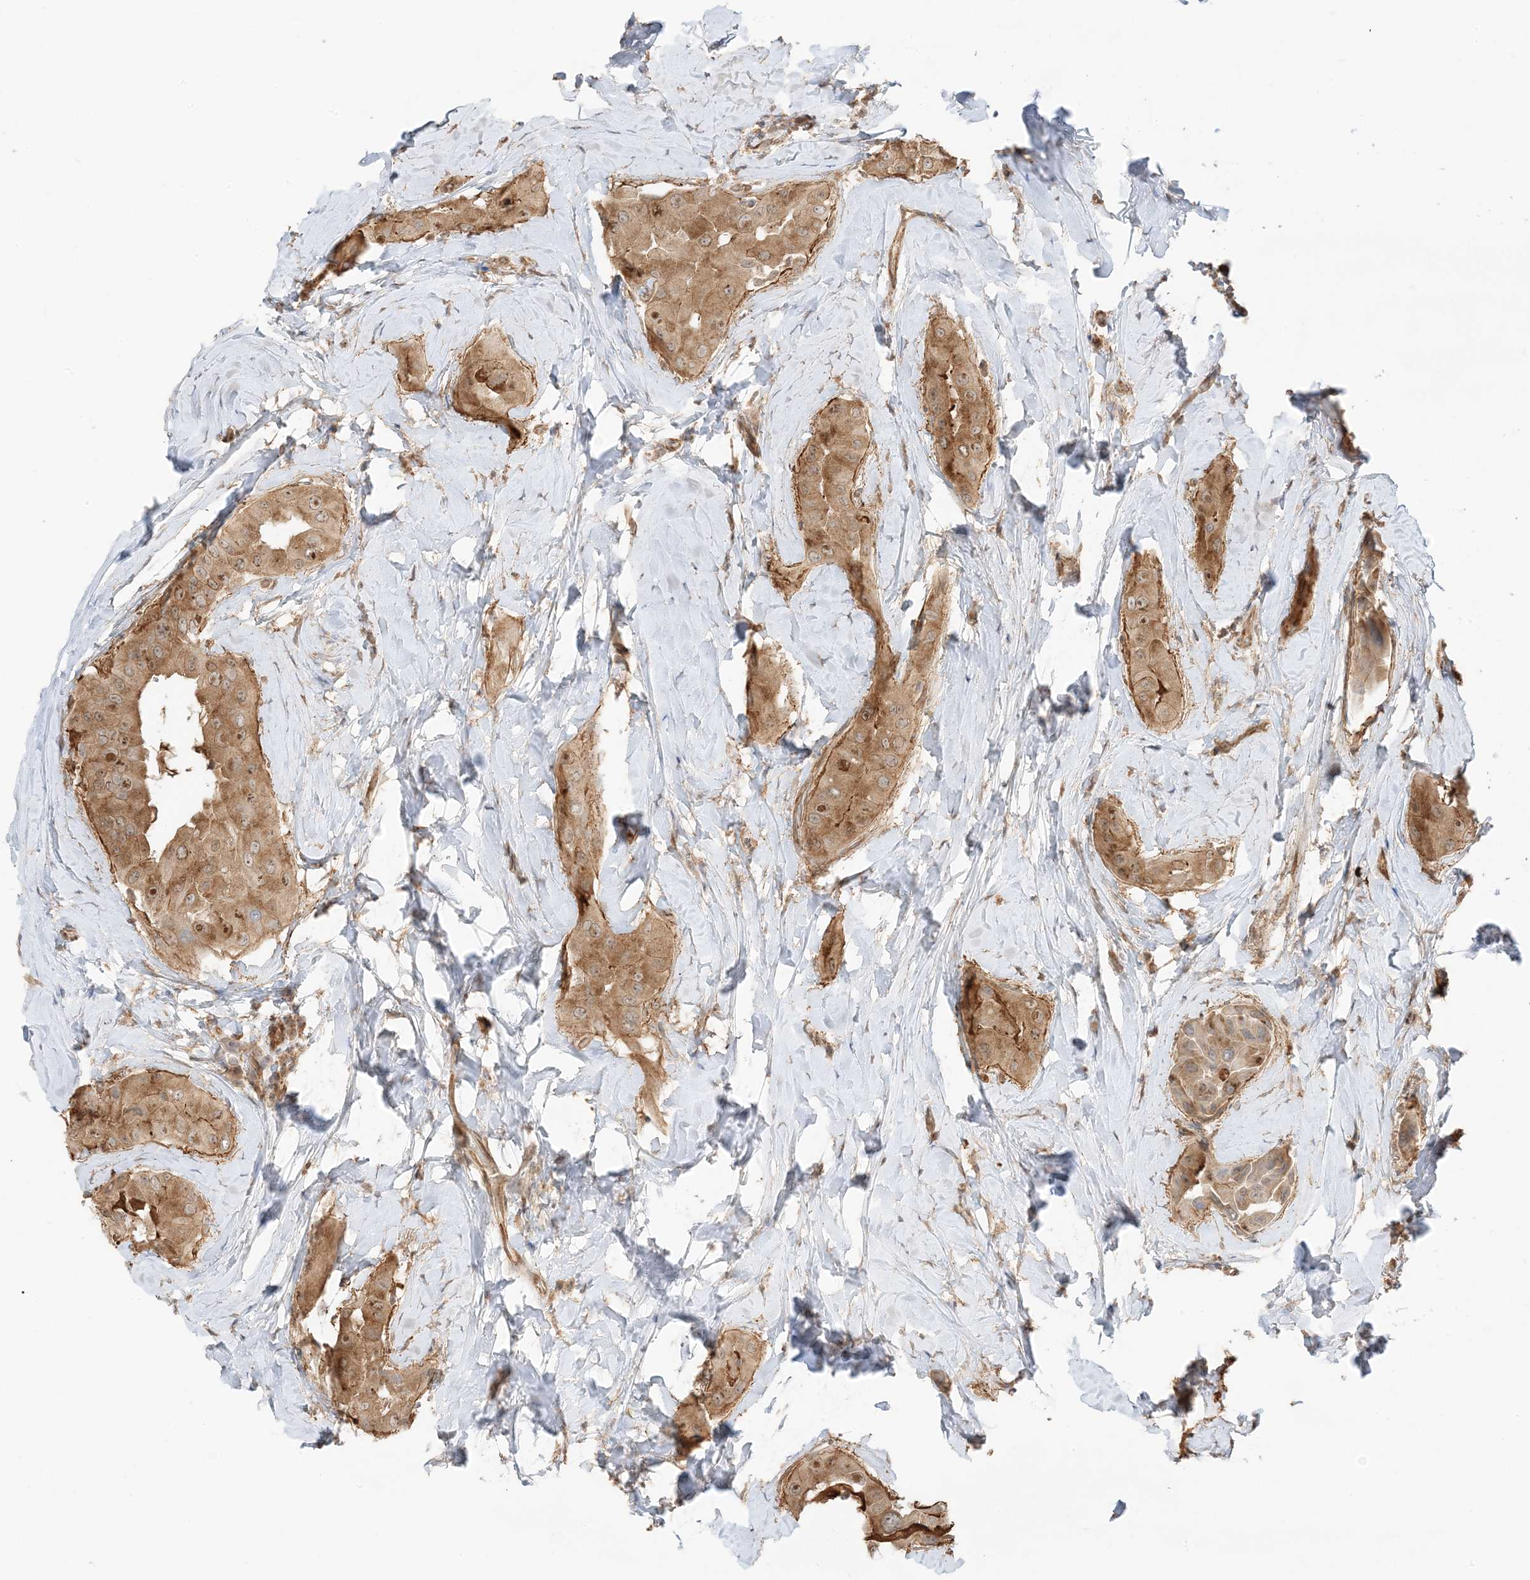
{"staining": {"intensity": "moderate", "quantity": ">75%", "location": "cytoplasmic/membranous"}, "tissue": "thyroid cancer", "cell_type": "Tumor cells", "image_type": "cancer", "snomed": [{"axis": "morphology", "description": "Papillary adenocarcinoma, NOS"}, {"axis": "topography", "description": "Thyroid gland"}], "caption": "Tumor cells show medium levels of moderate cytoplasmic/membranous staining in about >75% of cells in thyroid papillary adenocarcinoma.", "gene": "UBAP2L", "patient": {"sex": "male", "age": 33}}